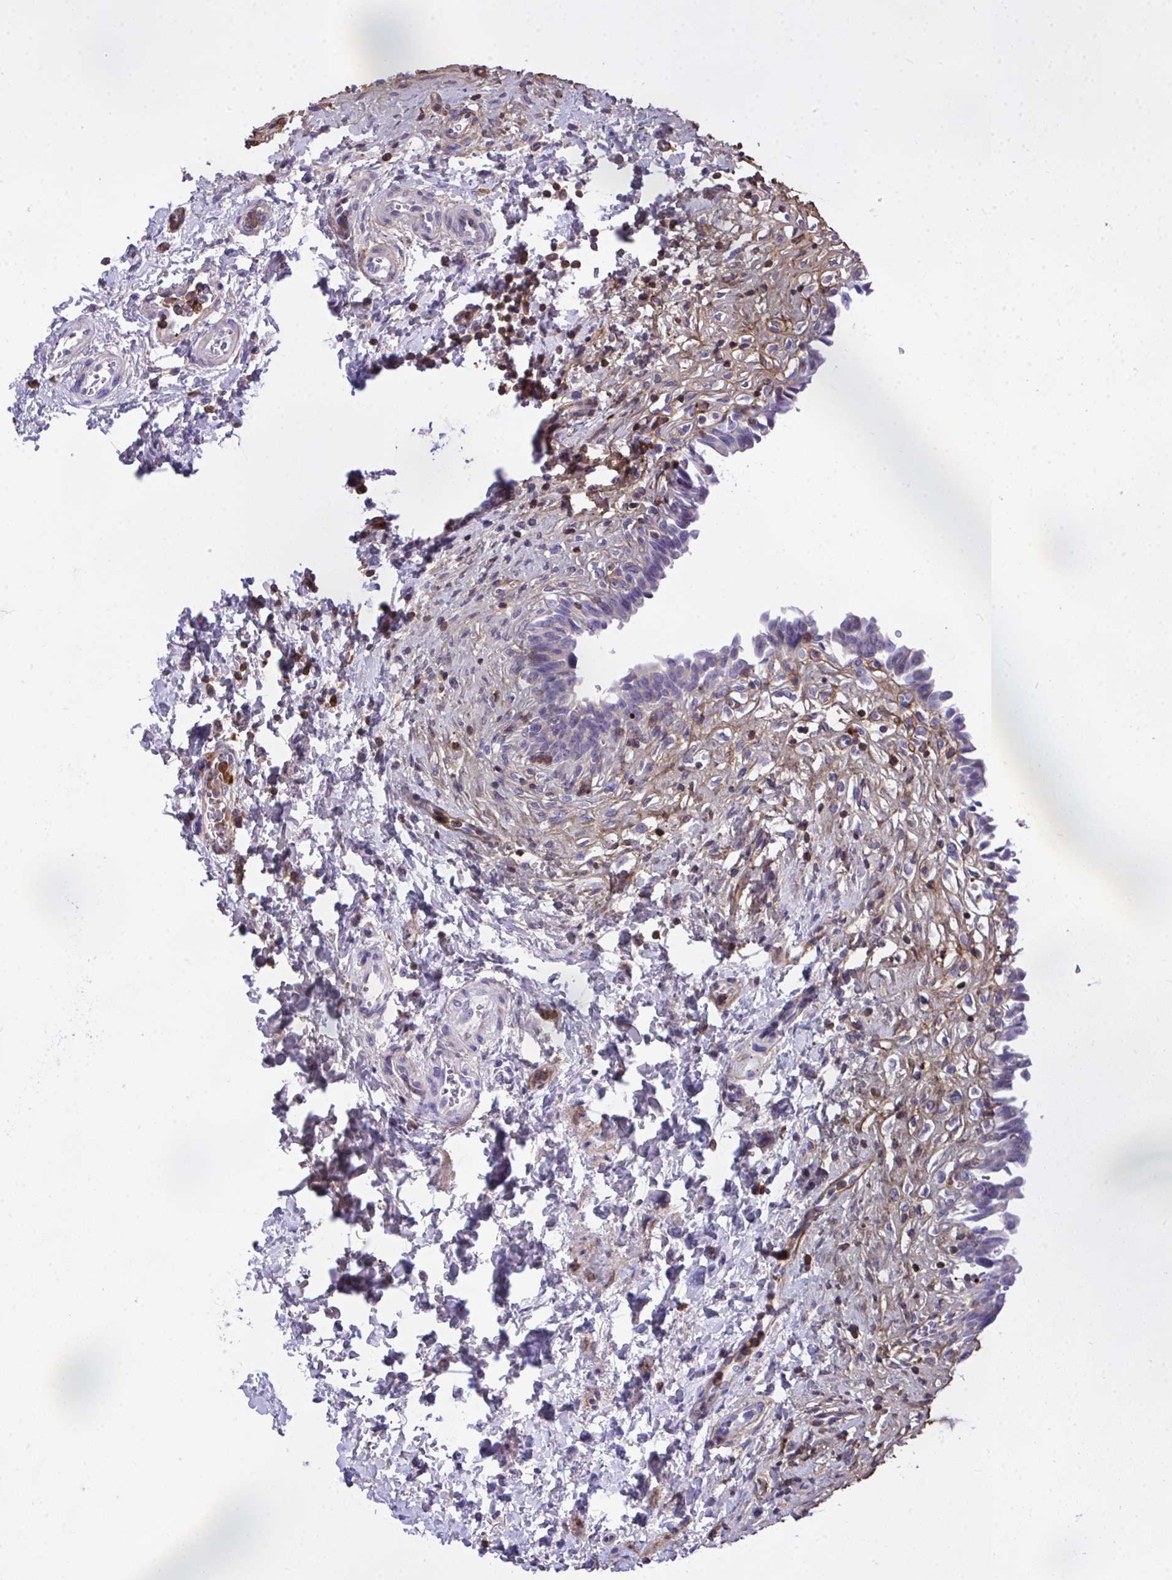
{"staining": {"intensity": "weak", "quantity": "<25%", "location": "cytoplasmic/membranous"}, "tissue": "urinary bladder", "cell_type": "Urothelial cells", "image_type": "normal", "snomed": [{"axis": "morphology", "description": "Normal tissue, NOS"}, {"axis": "topography", "description": "Urinary bladder"}], "caption": "Urinary bladder was stained to show a protein in brown. There is no significant positivity in urothelial cells. Nuclei are stained in blue.", "gene": "AP5M1", "patient": {"sex": "male", "age": 37}}